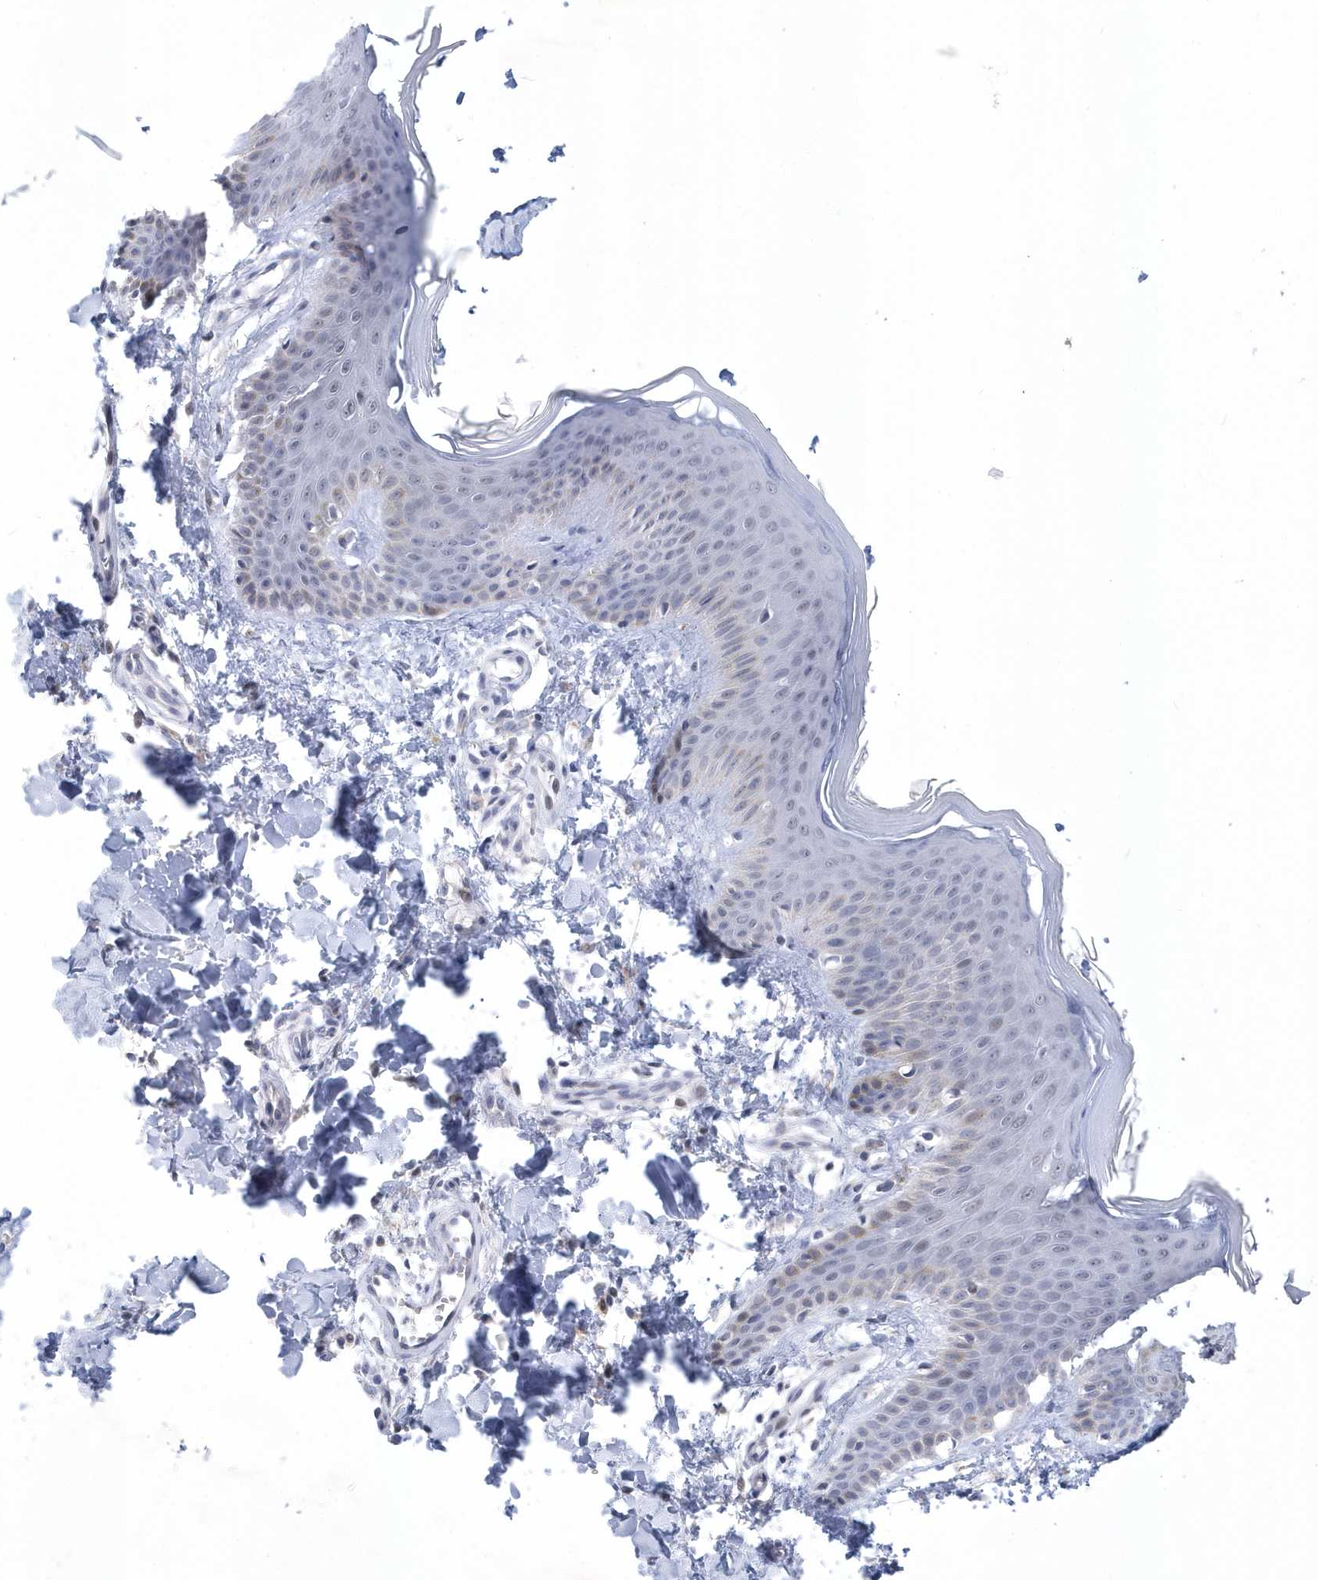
{"staining": {"intensity": "negative", "quantity": "none", "location": "none"}, "tissue": "skin", "cell_type": "Fibroblasts", "image_type": "normal", "snomed": [{"axis": "morphology", "description": "Normal tissue, NOS"}, {"axis": "topography", "description": "Skin"}], "caption": "This is a histopathology image of immunohistochemistry staining of normal skin, which shows no positivity in fibroblasts. (Brightfield microscopy of DAB immunohistochemistry (IHC) at high magnification).", "gene": "SRGAP3", "patient": {"sex": "male", "age": 36}}